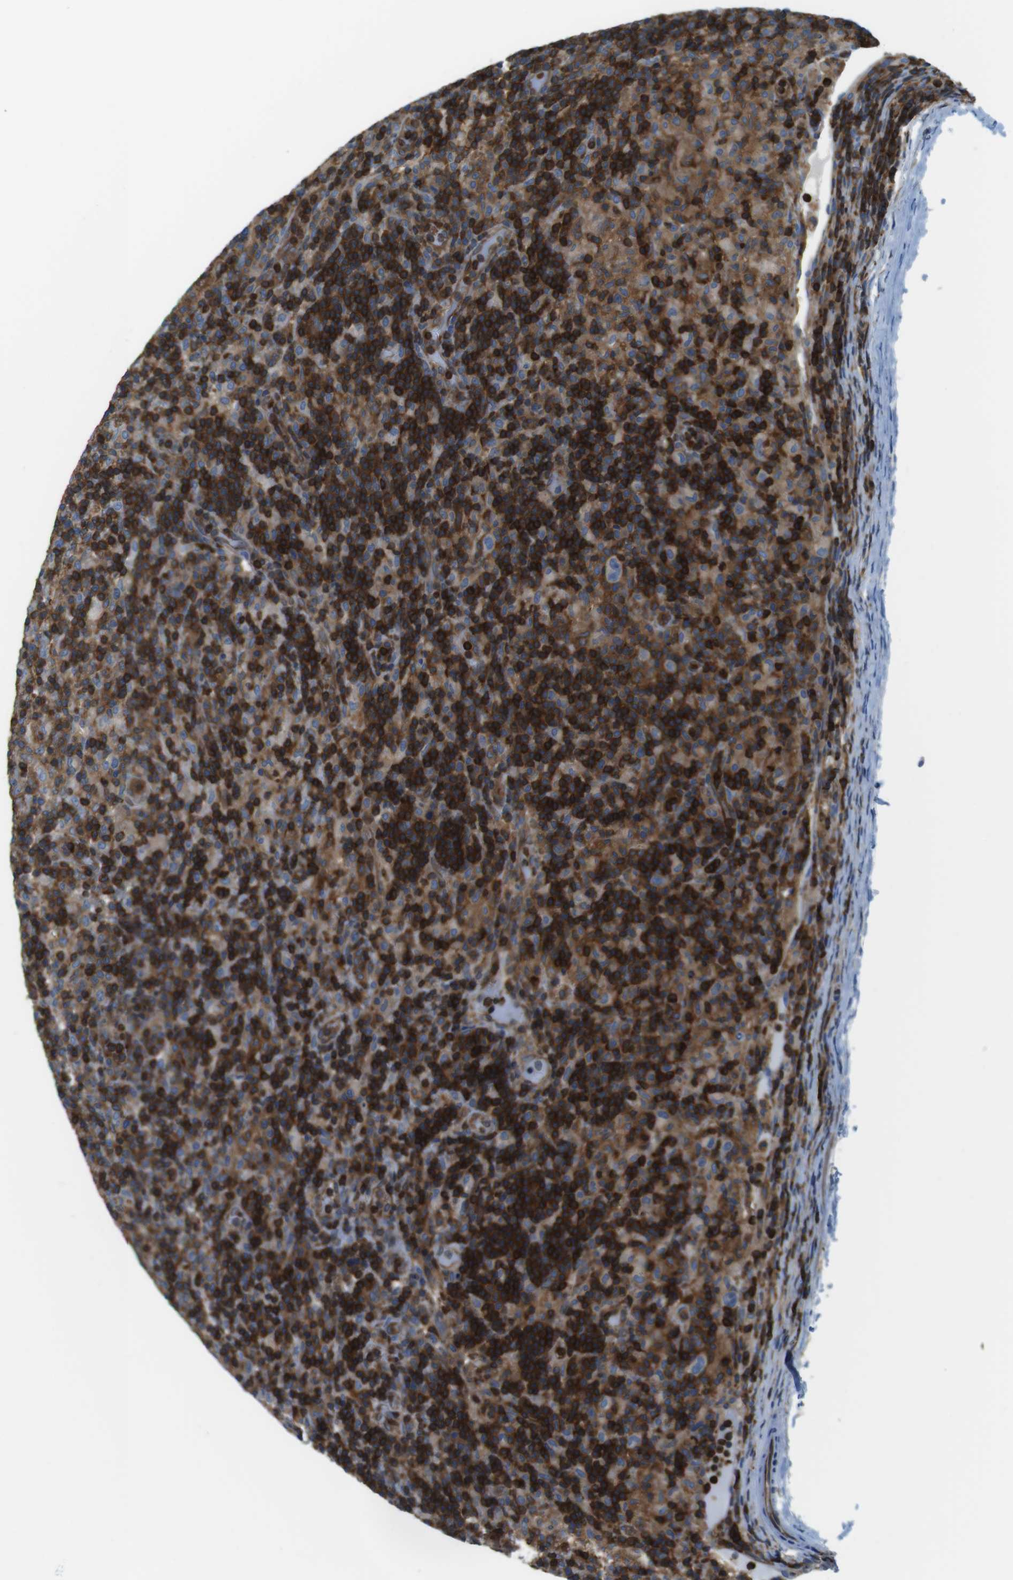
{"staining": {"intensity": "weak", "quantity": "<25%", "location": "cytoplasmic/membranous"}, "tissue": "lymphoma", "cell_type": "Tumor cells", "image_type": "cancer", "snomed": [{"axis": "morphology", "description": "Hodgkin's disease, NOS"}, {"axis": "topography", "description": "Lymph node"}], "caption": "A histopathology image of Hodgkin's disease stained for a protein exhibits no brown staining in tumor cells.", "gene": "TES", "patient": {"sex": "male", "age": 70}}